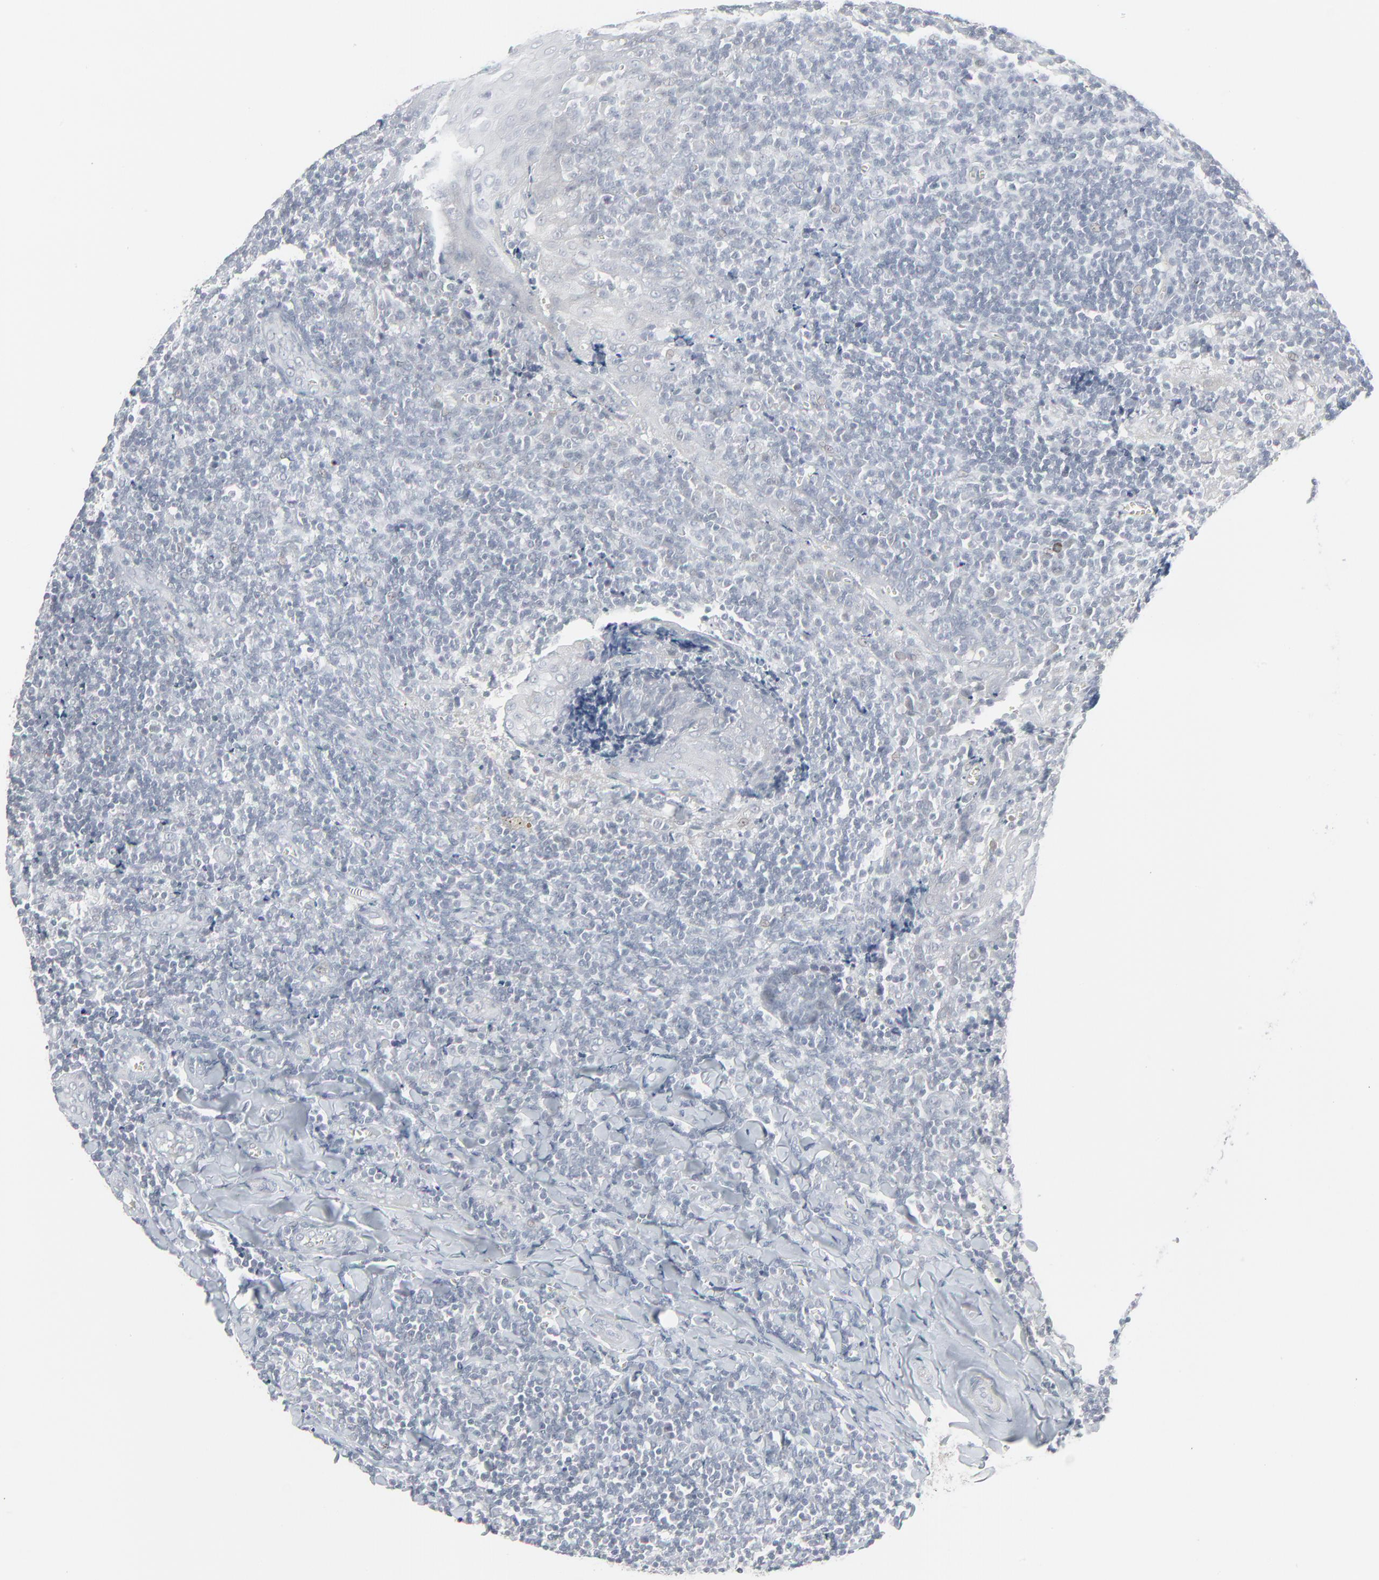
{"staining": {"intensity": "negative", "quantity": "none", "location": "none"}, "tissue": "tonsil", "cell_type": "Germinal center cells", "image_type": "normal", "snomed": [{"axis": "morphology", "description": "Normal tissue, NOS"}, {"axis": "topography", "description": "Tonsil"}], "caption": "Immunohistochemistry (IHC) photomicrograph of unremarkable tonsil: tonsil stained with DAB (3,3'-diaminobenzidine) shows no significant protein expression in germinal center cells.", "gene": "NEUROD1", "patient": {"sex": "male", "age": 20}}